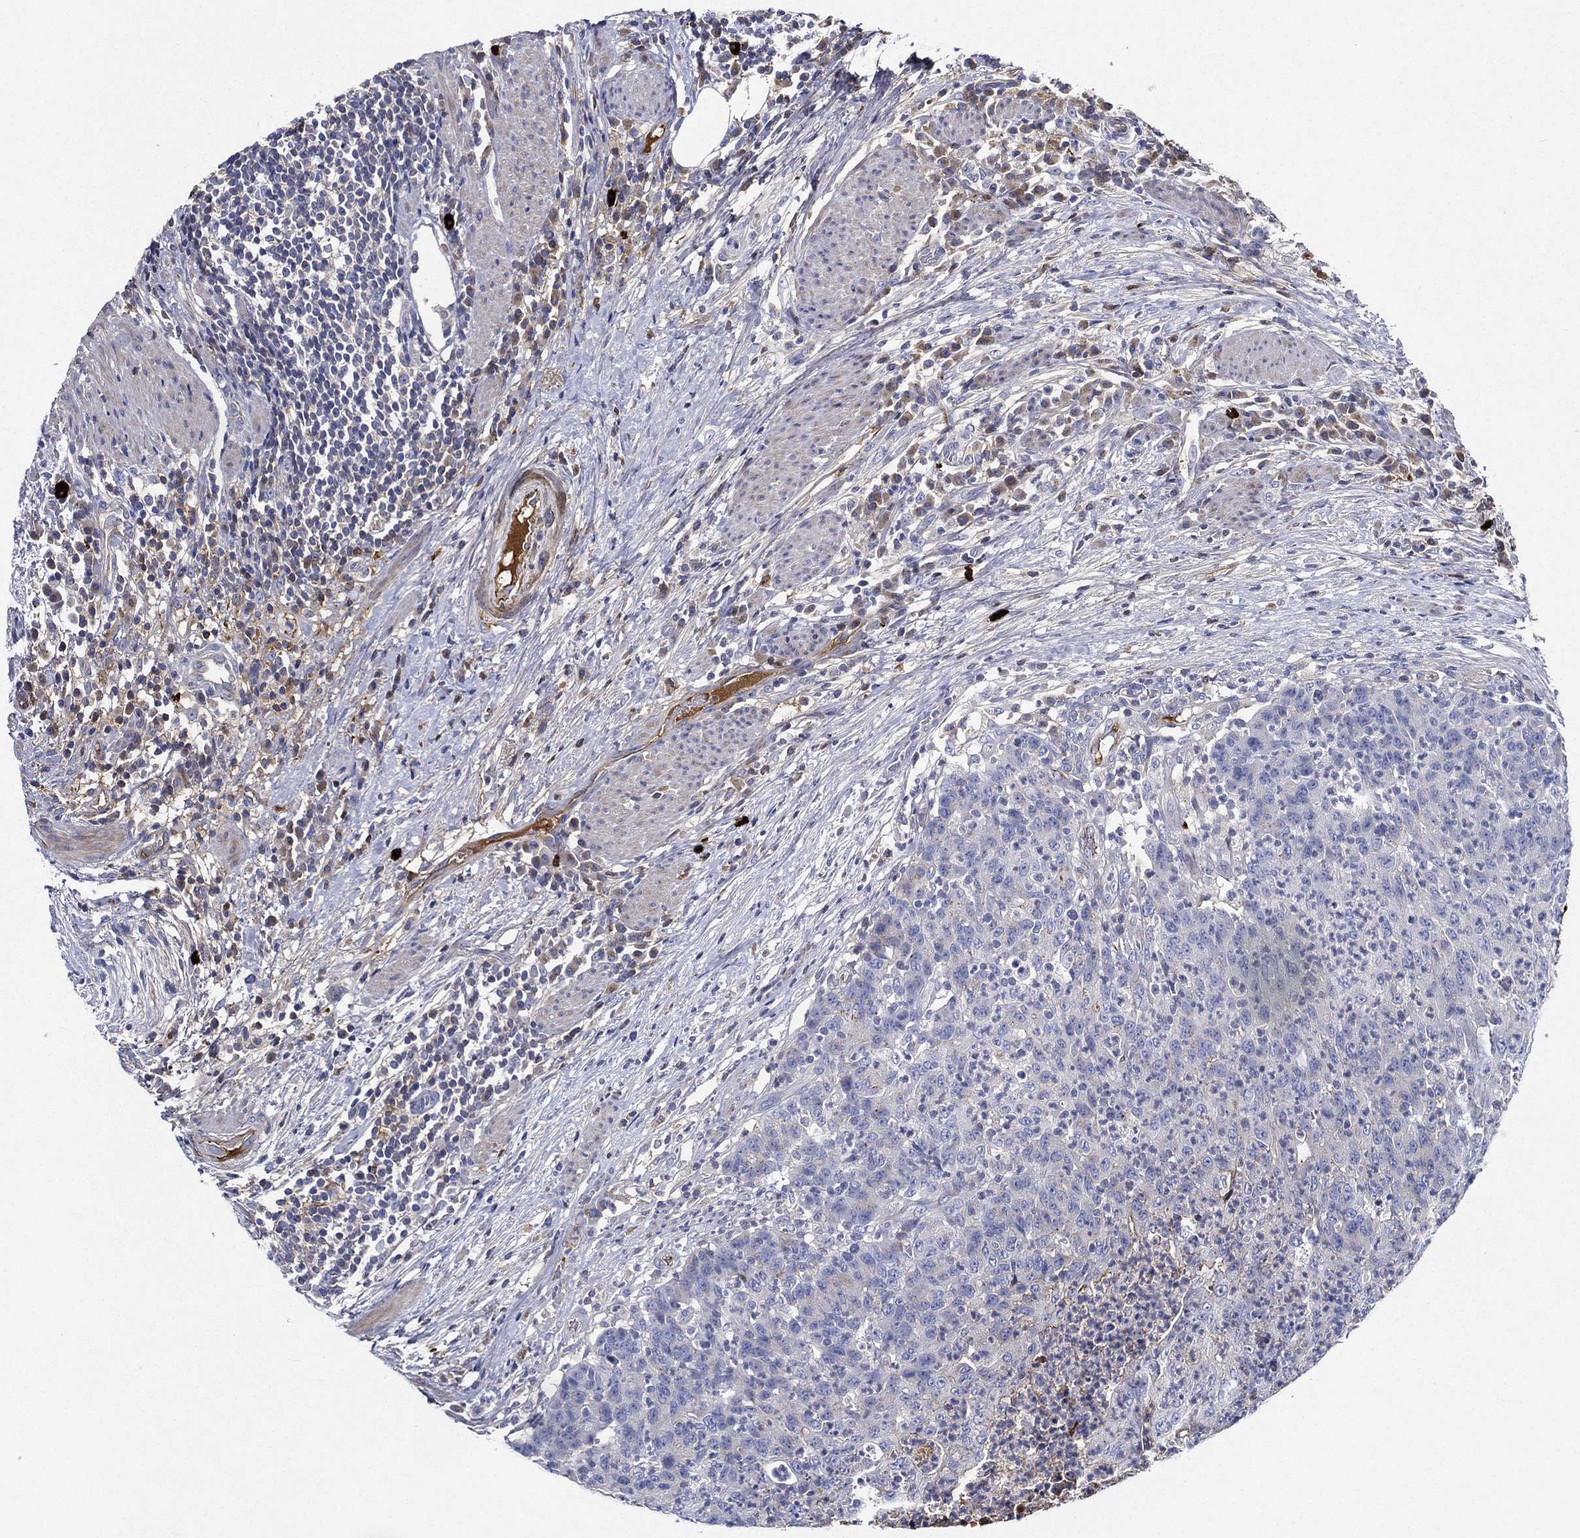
{"staining": {"intensity": "negative", "quantity": "none", "location": "none"}, "tissue": "colorectal cancer", "cell_type": "Tumor cells", "image_type": "cancer", "snomed": [{"axis": "morphology", "description": "Adenocarcinoma, NOS"}, {"axis": "topography", "description": "Colon"}], "caption": "Protein analysis of colorectal cancer (adenocarcinoma) shows no significant positivity in tumor cells.", "gene": "TMPRSS11D", "patient": {"sex": "male", "age": 70}}